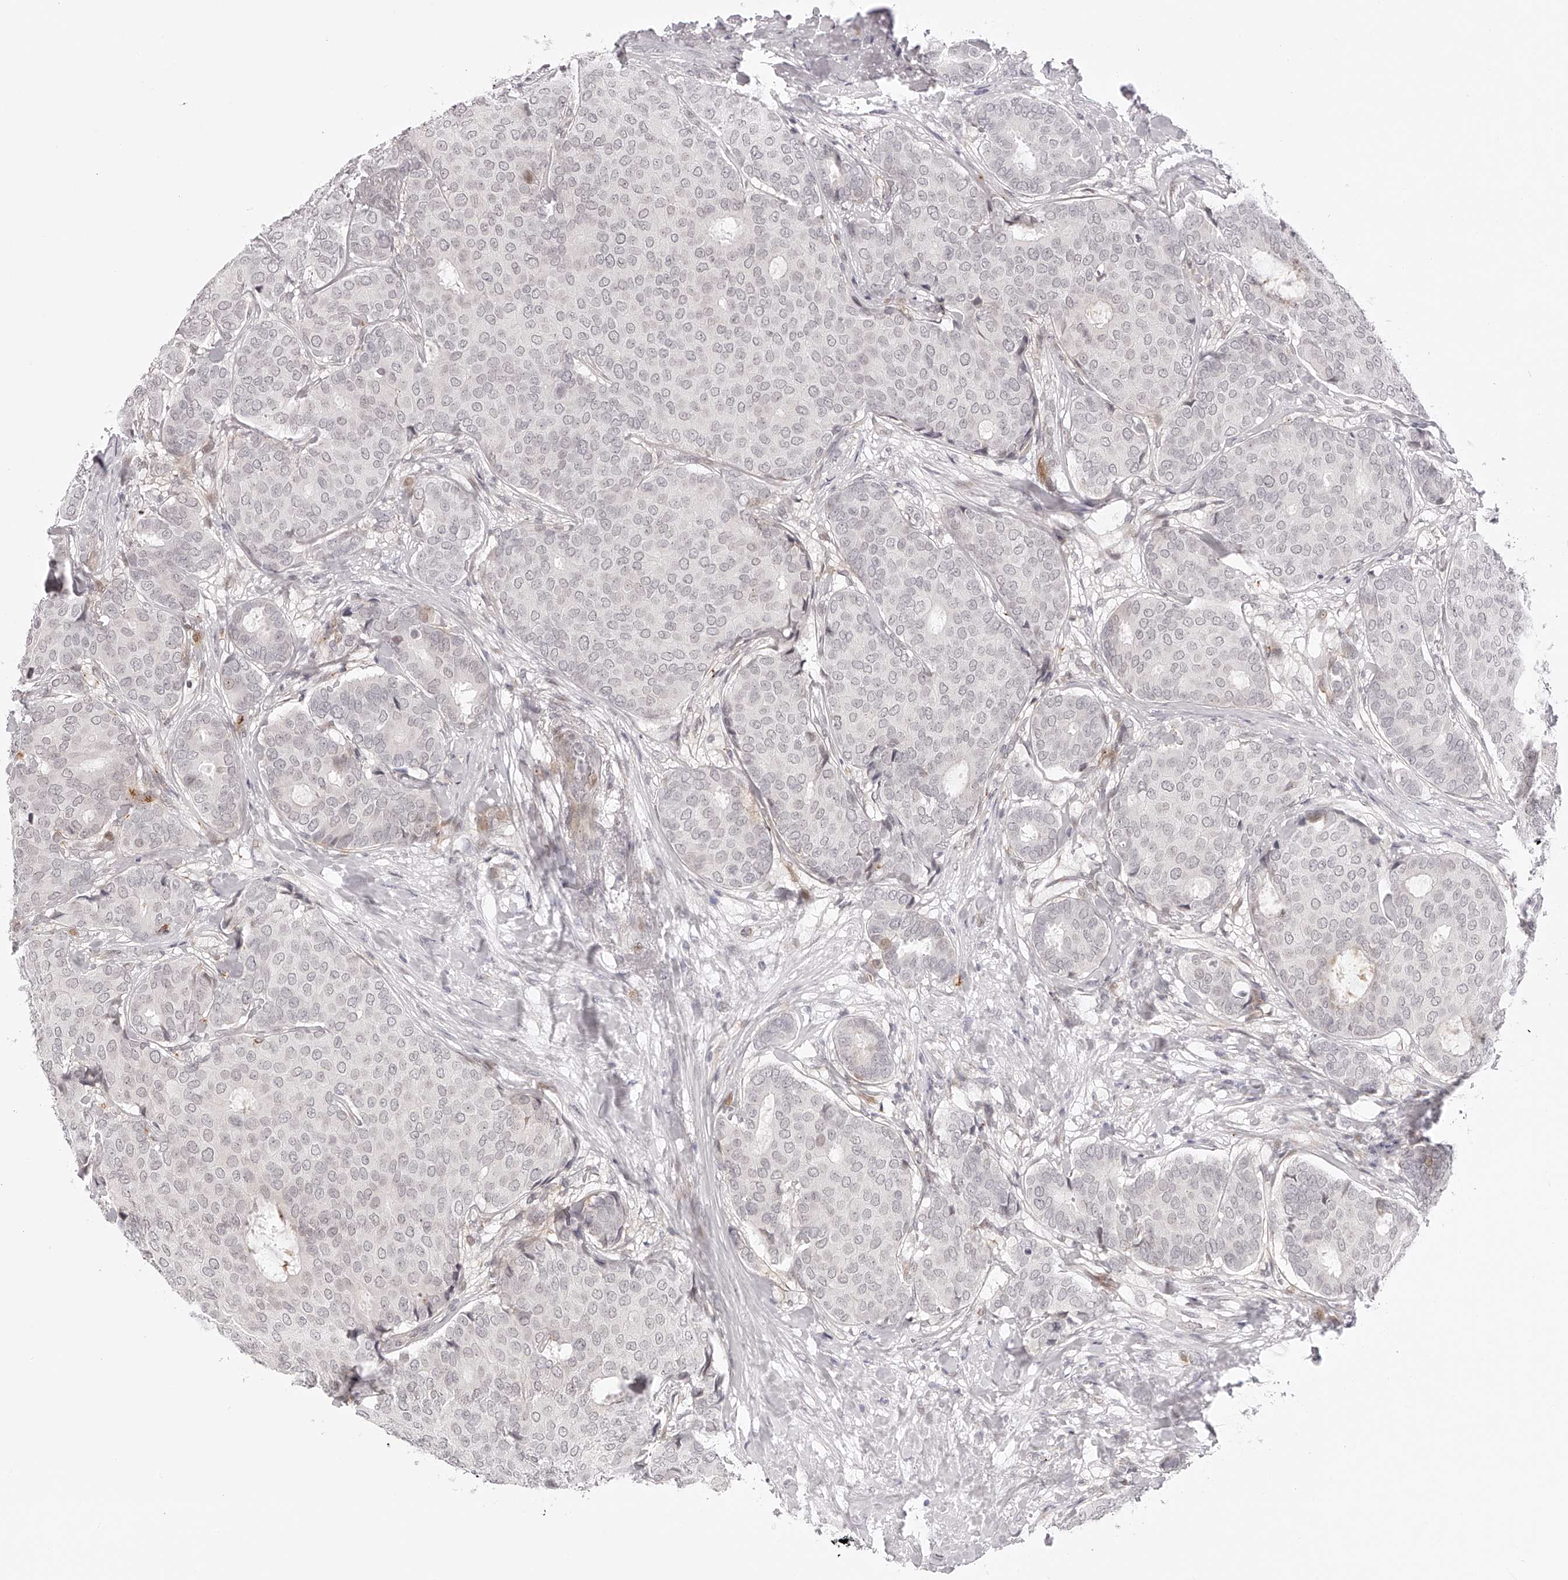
{"staining": {"intensity": "weak", "quantity": "<25%", "location": "nuclear"}, "tissue": "breast cancer", "cell_type": "Tumor cells", "image_type": "cancer", "snomed": [{"axis": "morphology", "description": "Duct carcinoma"}, {"axis": "topography", "description": "Breast"}], "caption": "This is a micrograph of immunohistochemistry staining of breast intraductal carcinoma, which shows no positivity in tumor cells.", "gene": "PLEKHG1", "patient": {"sex": "female", "age": 75}}